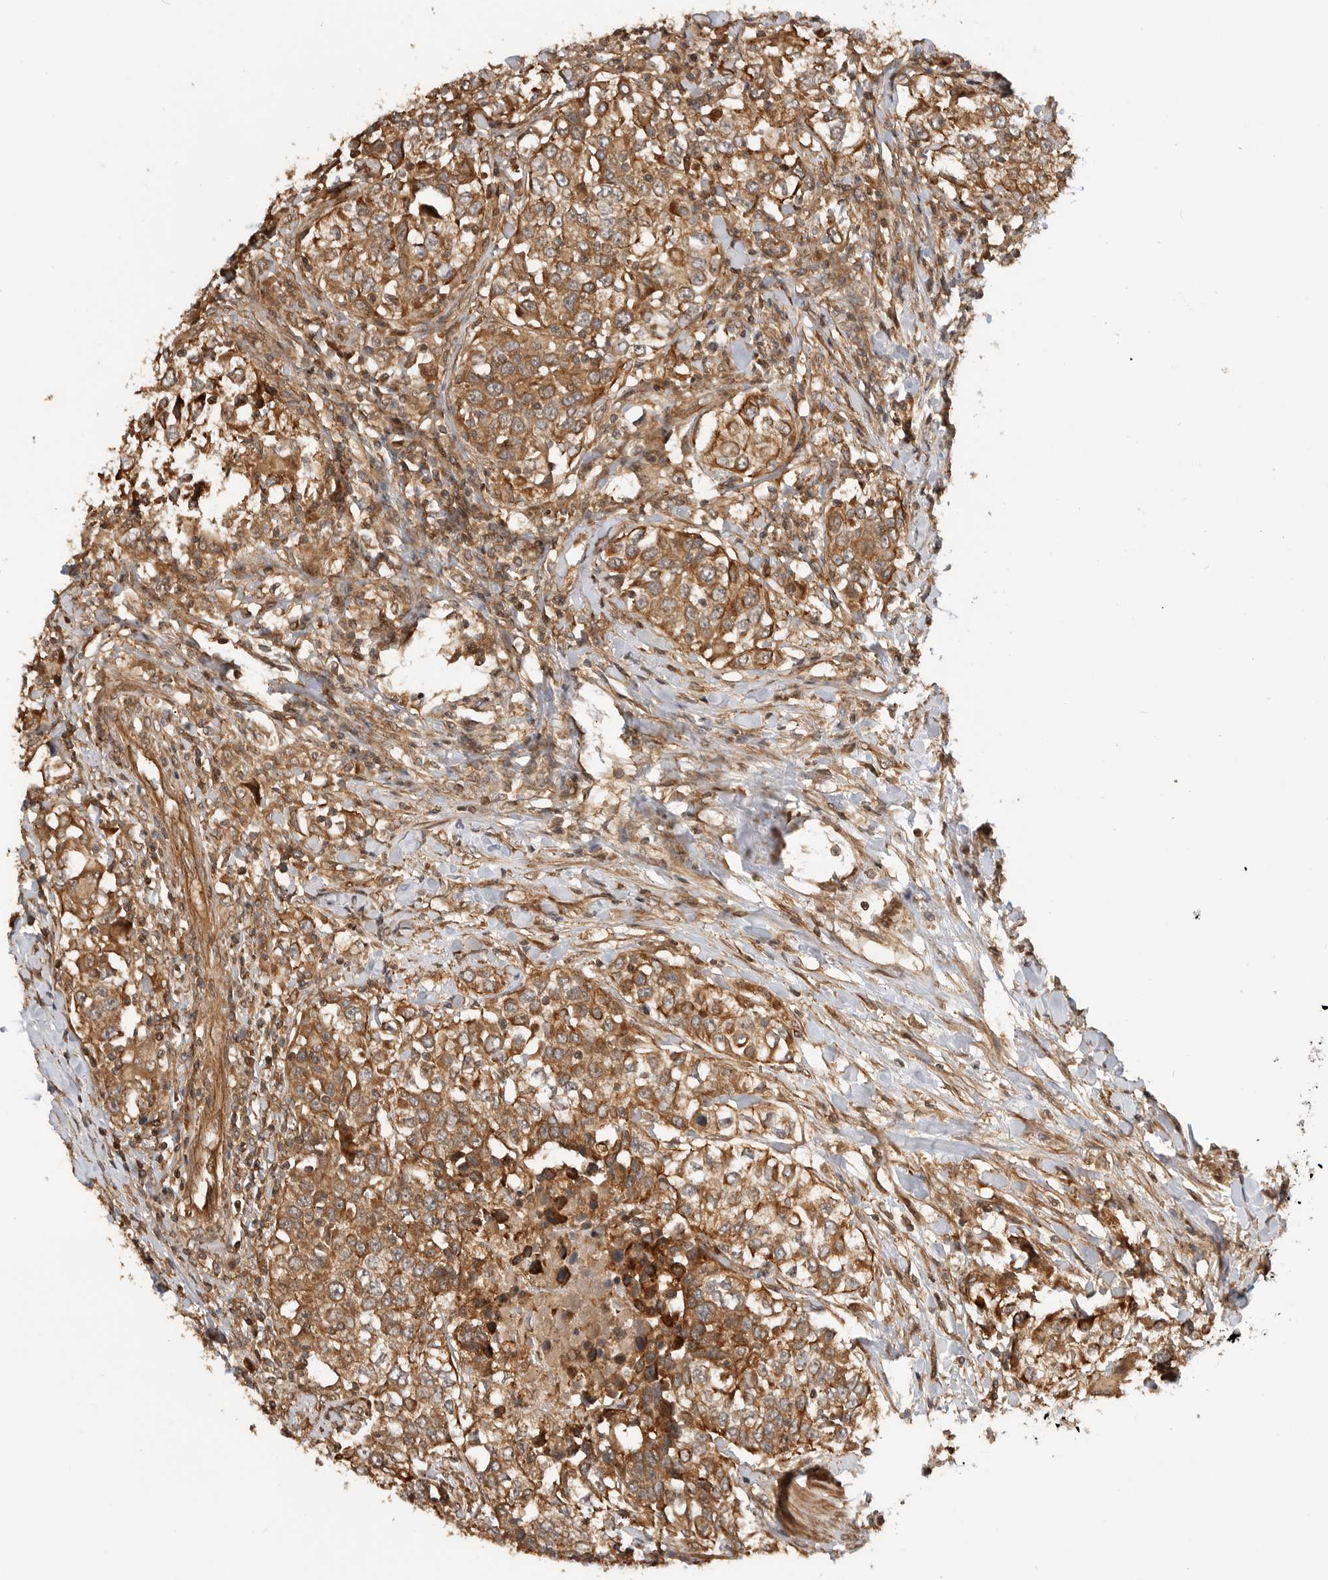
{"staining": {"intensity": "moderate", "quantity": ">75%", "location": "cytoplasmic/membranous"}, "tissue": "urothelial cancer", "cell_type": "Tumor cells", "image_type": "cancer", "snomed": [{"axis": "morphology", "description": "Urothelial carcinoma, High grade"}, {"axis": "topography", "description": "Urinary bladder"}], "caption": "High-grade urothelial carcinoma stained with immunohistochemistry demonstrates moderate cytoplasmic/membranous positivity in approximately >75% of tumor cells.", "gene": "ADPRS", "patient": {"sex": "female", "age": 80}}